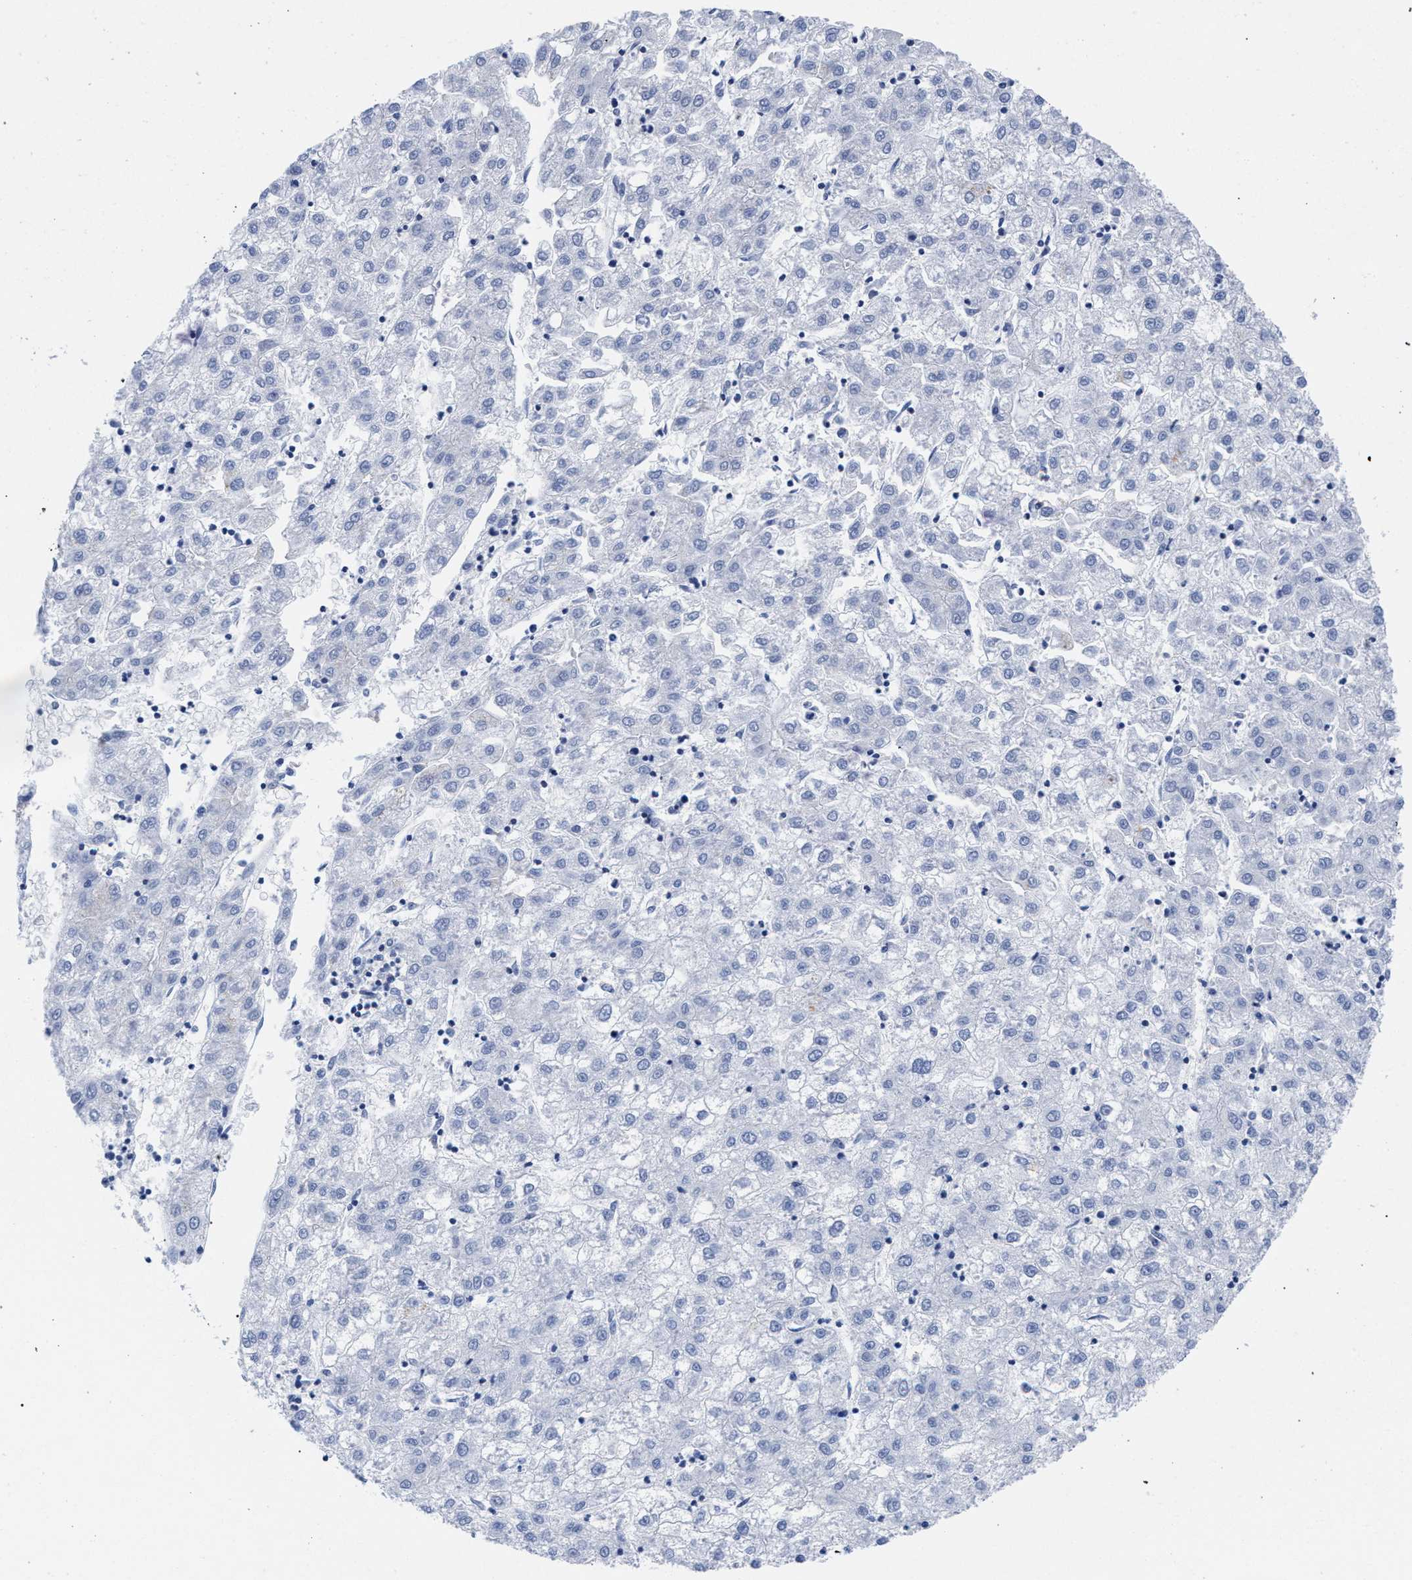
{"staining": {"intensity": "negative", "quantity": "none", "location": "none"}, "tissue": "liver cancer", "cell_type": "Tumor cells", "image_type": "cancer", "snomed": [{"axis": "morphology", "description": "Carcinoma, Hepatocellular, NOS"}, {"axis": "topography", "description": "Liver"}], "caption": "This photomicrograph is of liver cancer stained with immunohistochemistry to label a protein in brown with the nuclei are counter-stained blue. There is no expression in tumor cells.", "gene": "GOLGA2", "patient": {"sex": "male", "age": 72}}